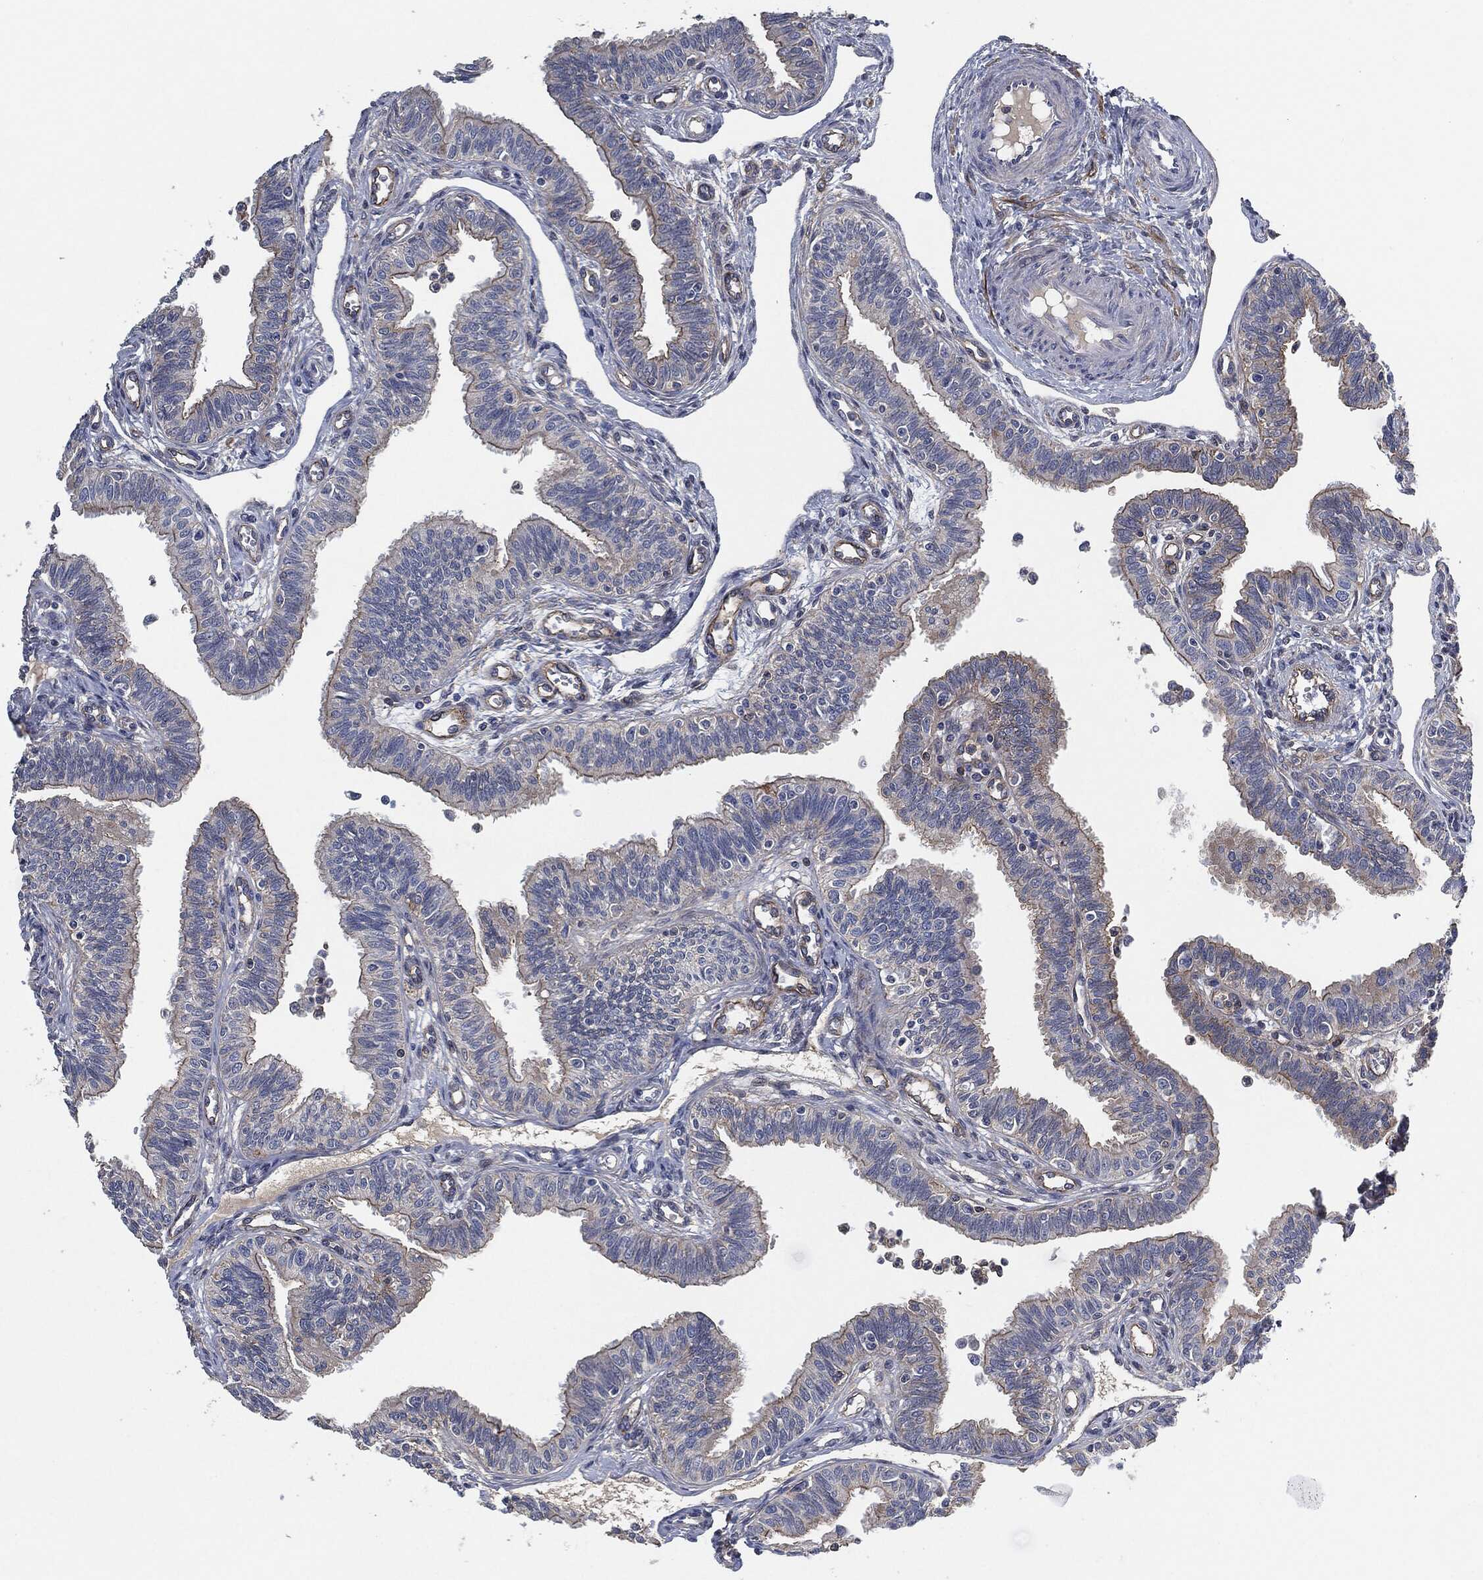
{"staining": {"intensity": "strong", "quantity": "<25%", "location": "cytoplasmic/membranous"}, "tissue": "fallopian tube", "cell_type": "Glandular cells", "image_type": "normal", "snomed": [{"axis": "morphology", "description": "Normal tissue, NOS"}, {"axis": "topography", "description": "Fallopian tube"}], "caption": "Protein expression by immunohistochemistry (IHC) reveals strong cytoplasmic/membranous staining in approximately <25% of glandular cells in benign fallopian tube.", "gene": "SVIL", "patient": {"sex": "female", "age": 36}}